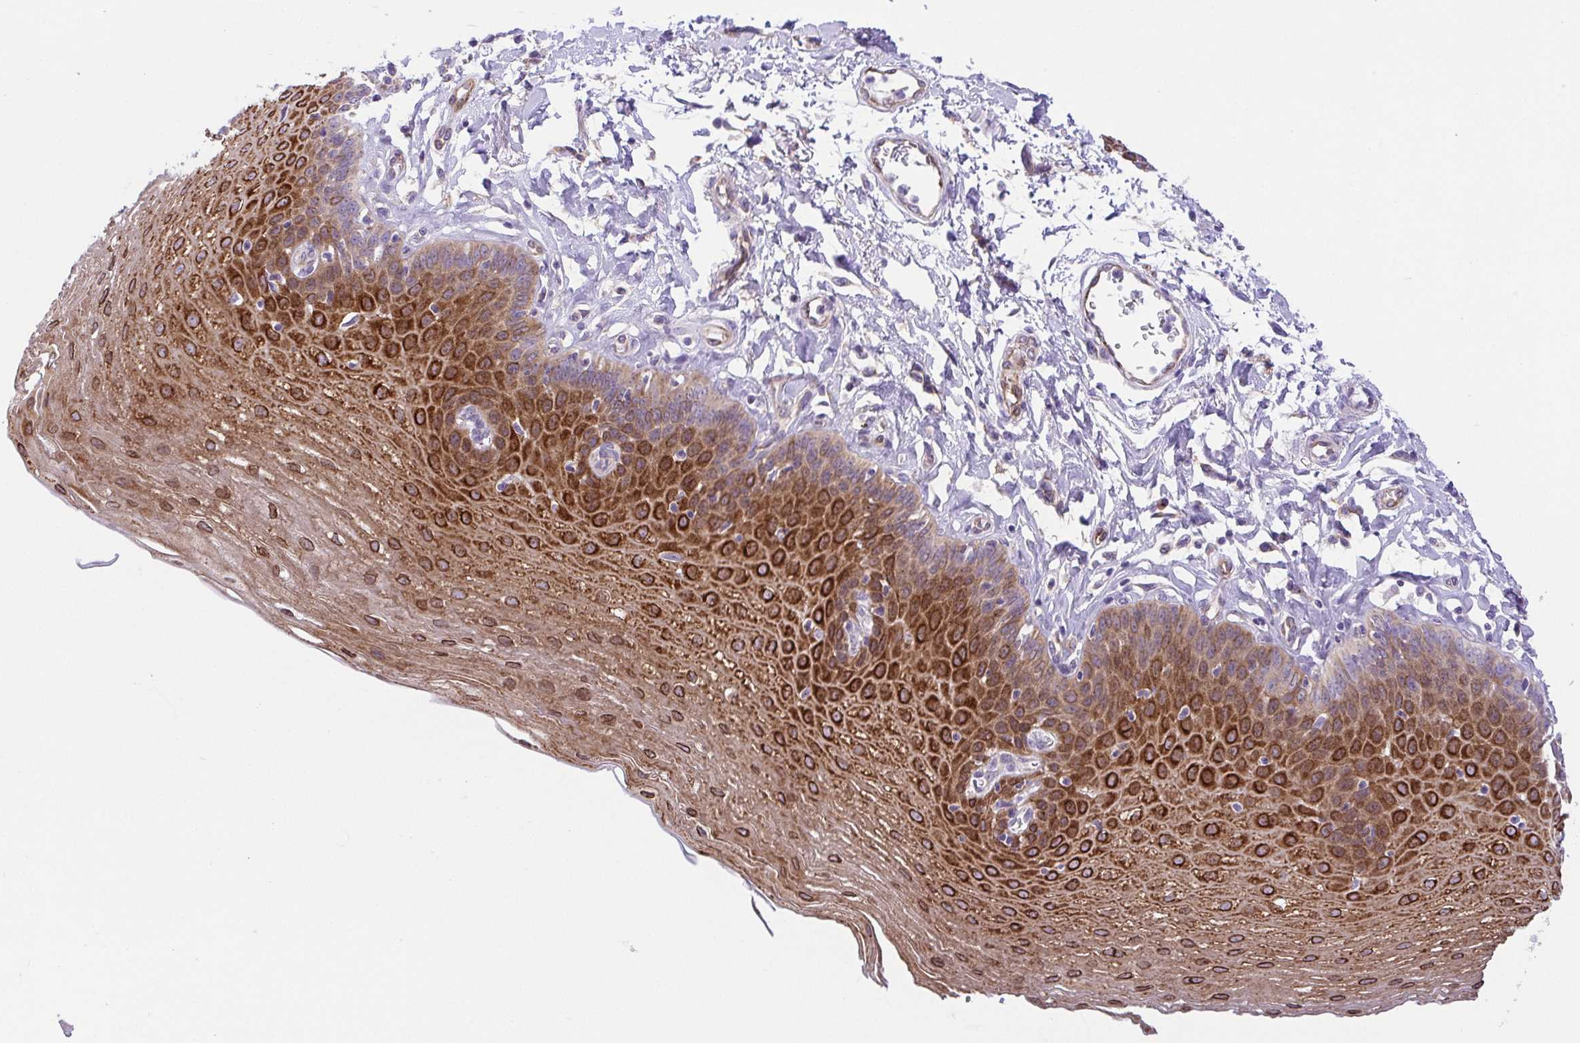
{"staining": {"intensity": "strong", "quantity": ">75%", "location": "cytoplasmic/membranous"}, "tissue": "esophagus", "cell_type": "Squamous epithelial cells", "image_type": "normal", "snomed": [{"axis": "morphology", "description": "Normal tissue, NOS"}, {"axis": "topography", "description": "Esophagus"}], "caption": "Esophagus stained with a protein marker reveals strong staining in squamous epithelial cells.", "gene": "SLC13A1", "patient": {"sex": "female", "age": 81}}